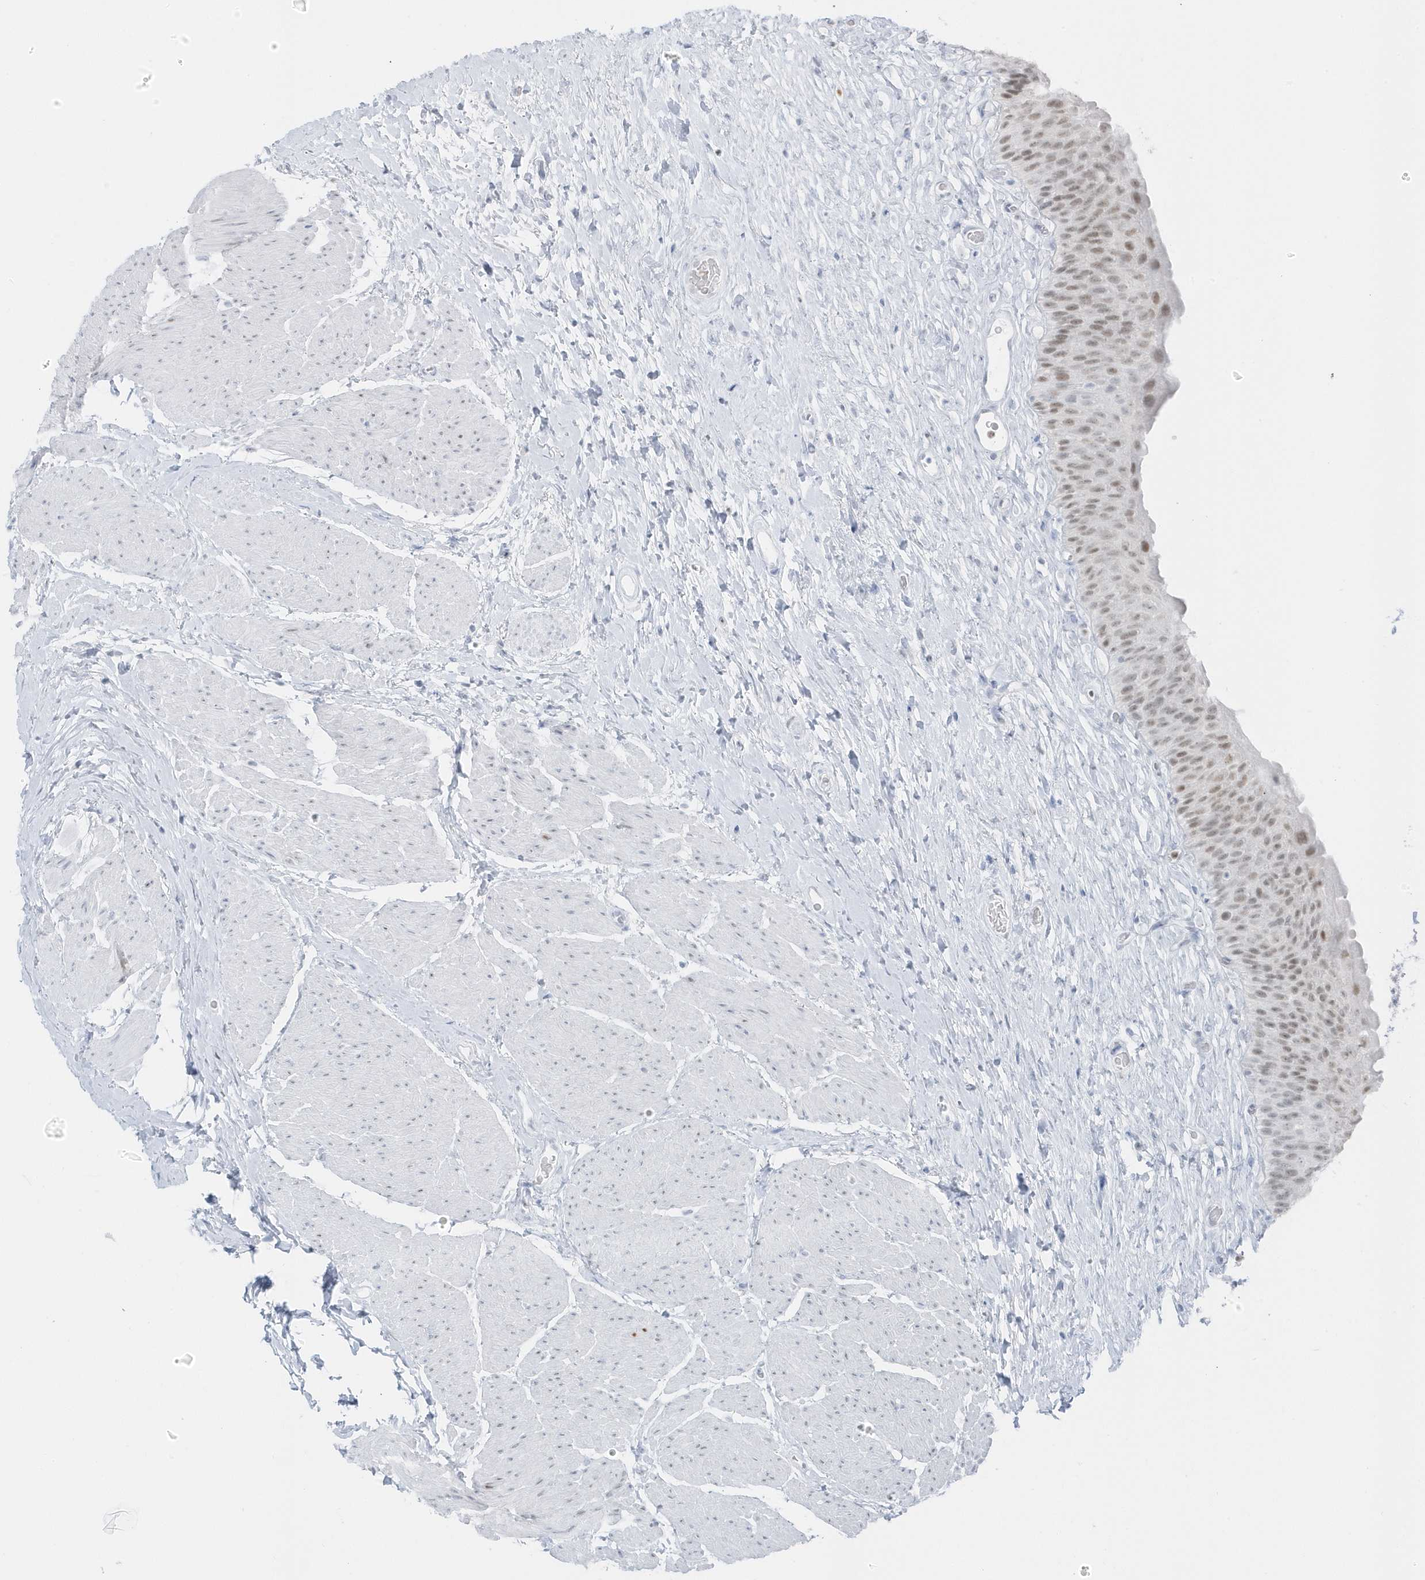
{"staining": {"intensity": "weak", "quantity": ">75%", "location": "nuclear"}, "tissue": "urinary bladder", "cell_type": "Urothelial cells", "image_type": "normal", "snomed": [{"axis": "morphology", "description": "Normal tissue, NOS"}, {"axis": "topography", "description": "Urinary bladder"}], "caption": "About >75% of urothelial cells in normal urinary bladder show weak nuclear protein positivity as visualized by brown immunohistochemical staining.", "gene": "SMIM34", "patient": {"sex": "male", "age": 74}}